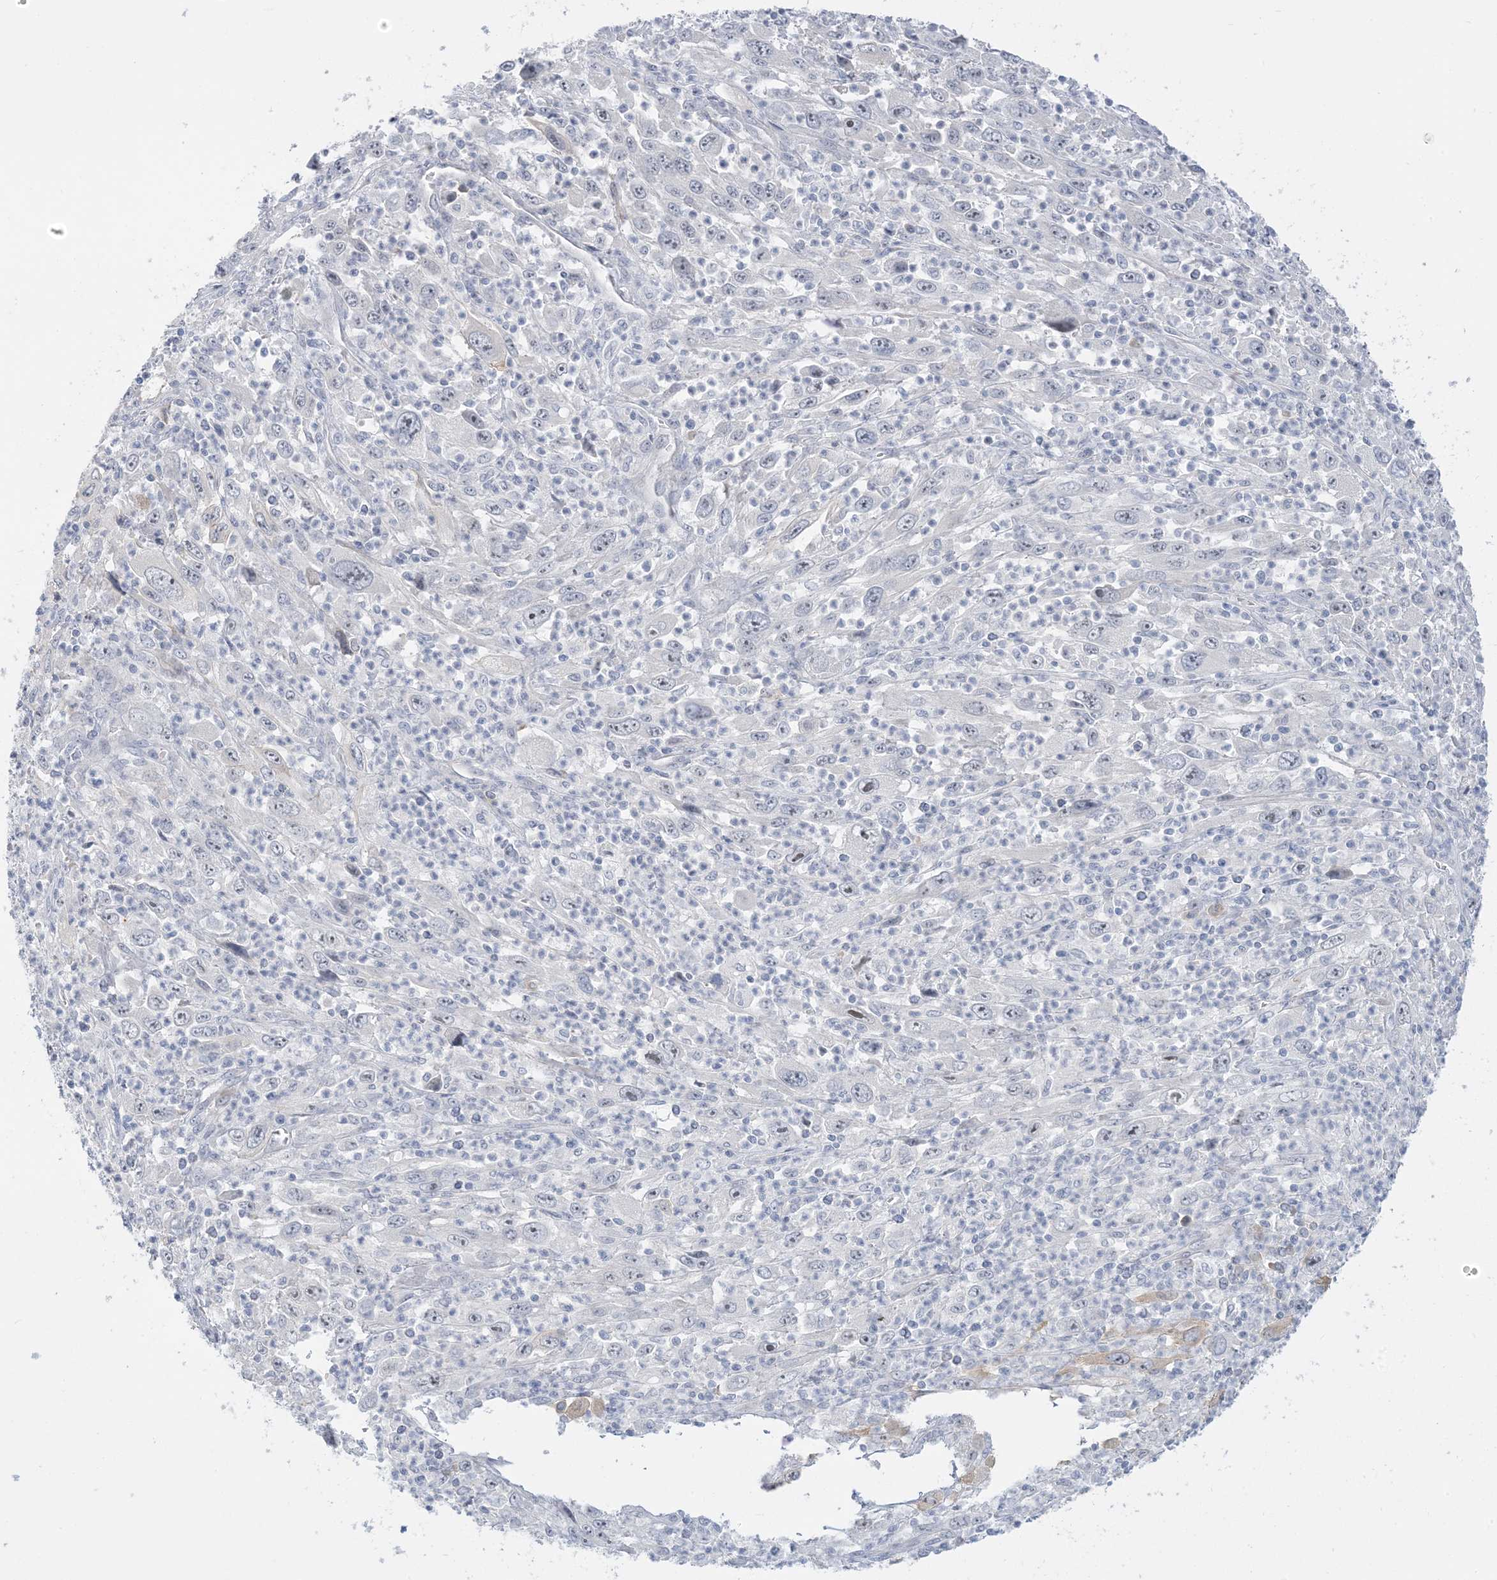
{"staining": {"intensity": "negative", "quantity": "none", "location": "none"}, "tissue": "melanoma", "cell_type": "Tumor cells", "image_type": "cancer", "snomed": [{"axis": "morphology", "description": "Malignant melanoma, Metastatic site"}, {"axis": "topography", "description": "Skin"}], "caption": "A histopathology image of human melanoma is negative for staining in tumor cells.", "gene": "IL36B", "patient": {"sex": "female", "age": 56}}